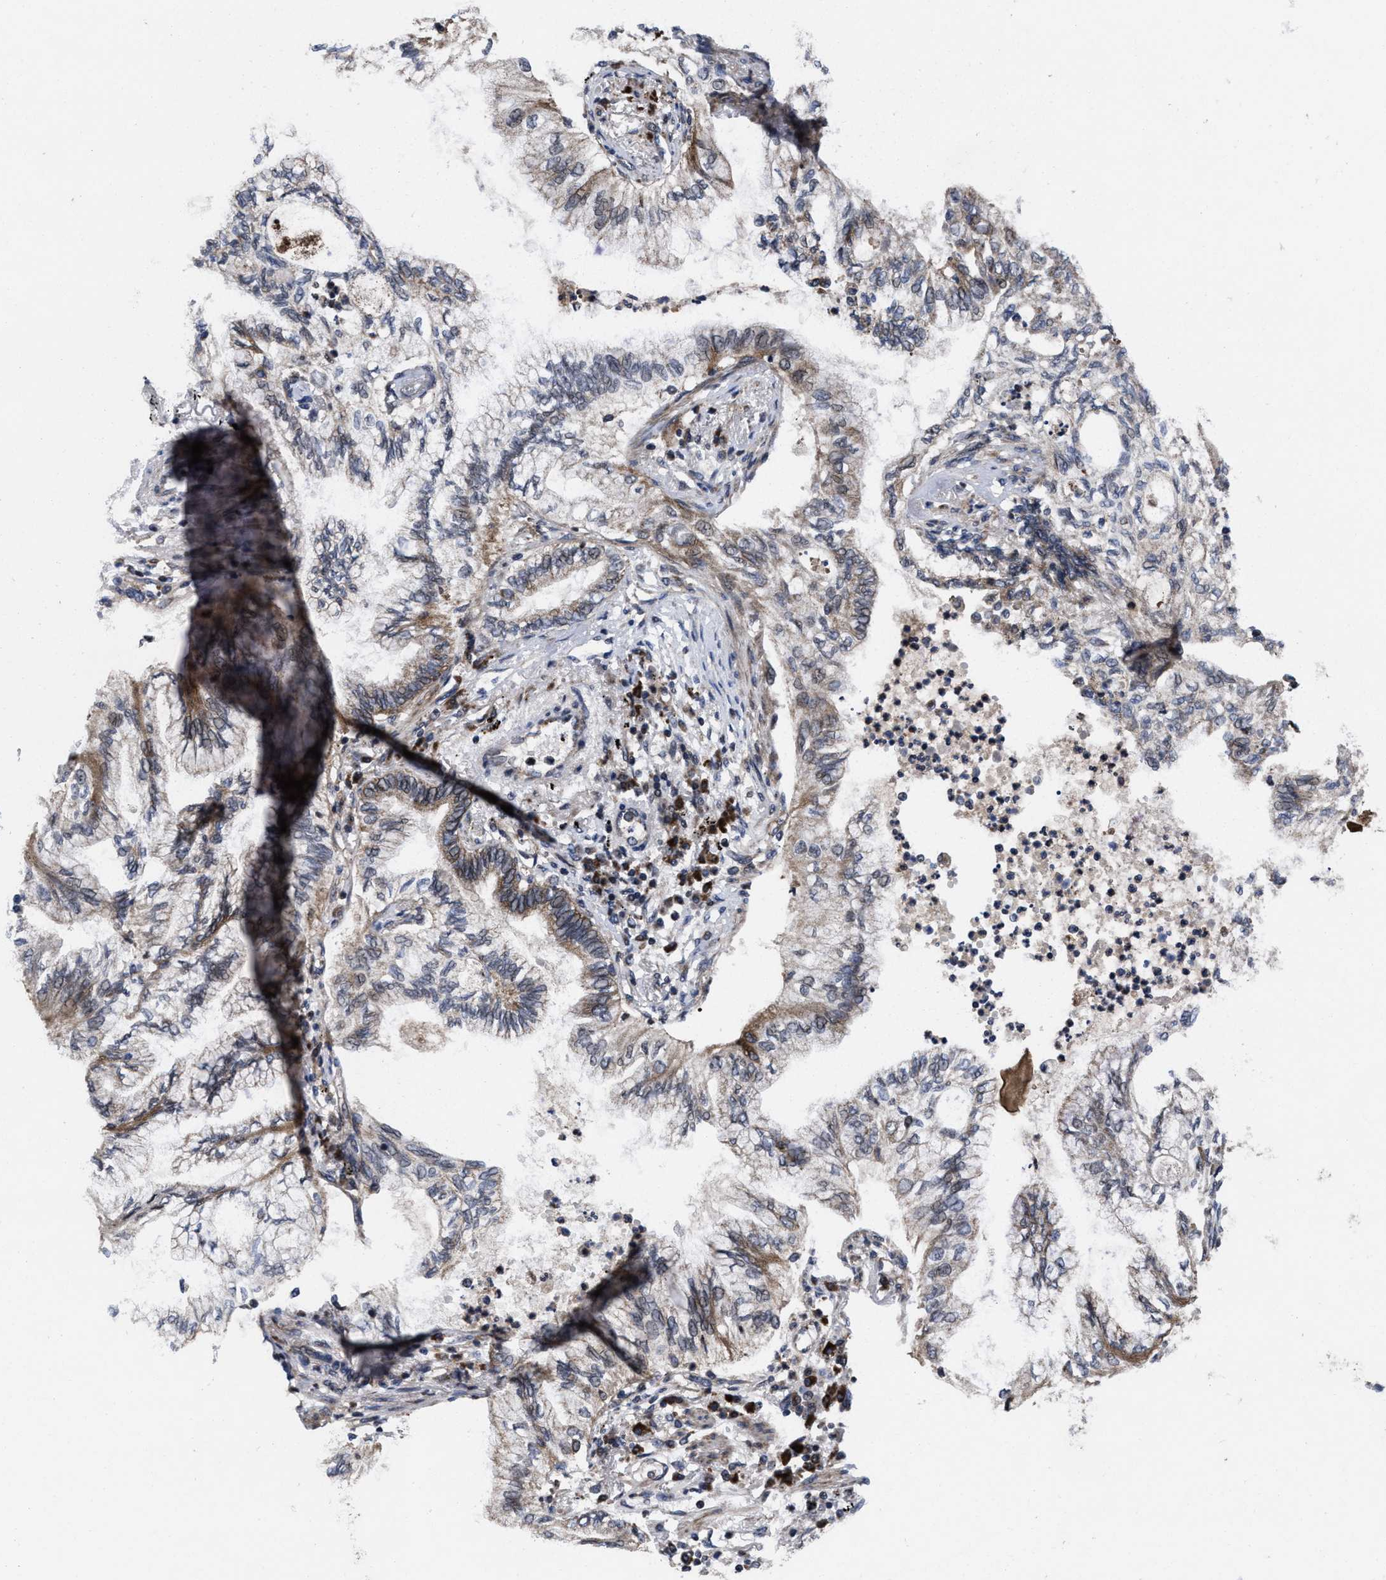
{"staining": {"intensity": "weak", "quantity": ">75%", "location": "cytoplasmic/membranous"}, "tissue": "lung cancer", "cell_type": "Tumor cells", "image_type": "cancer", "snomed": [{"axis": "morphology", "description": "Normal tissue, NOS"}, {"axis": "morphology", "description": "Adenocarcinoma, NOS"}, {"axis": "topography", "description": "Bronchus"}, {"axis": "topography", "description": "Lung"}], "caption": "Immunohistochemistry (IHC) photomicrograph of neoplastic tissue: human lung cancer stained using IHC demonstrates low levels of weak protein expression localized specifically in the cytoplasmic/membranous of tumor cells, appearing as a cytoplasmic/membranous brown color.", "gene": "MRPL50", "patient": {"sex": "female", "age": 70}}